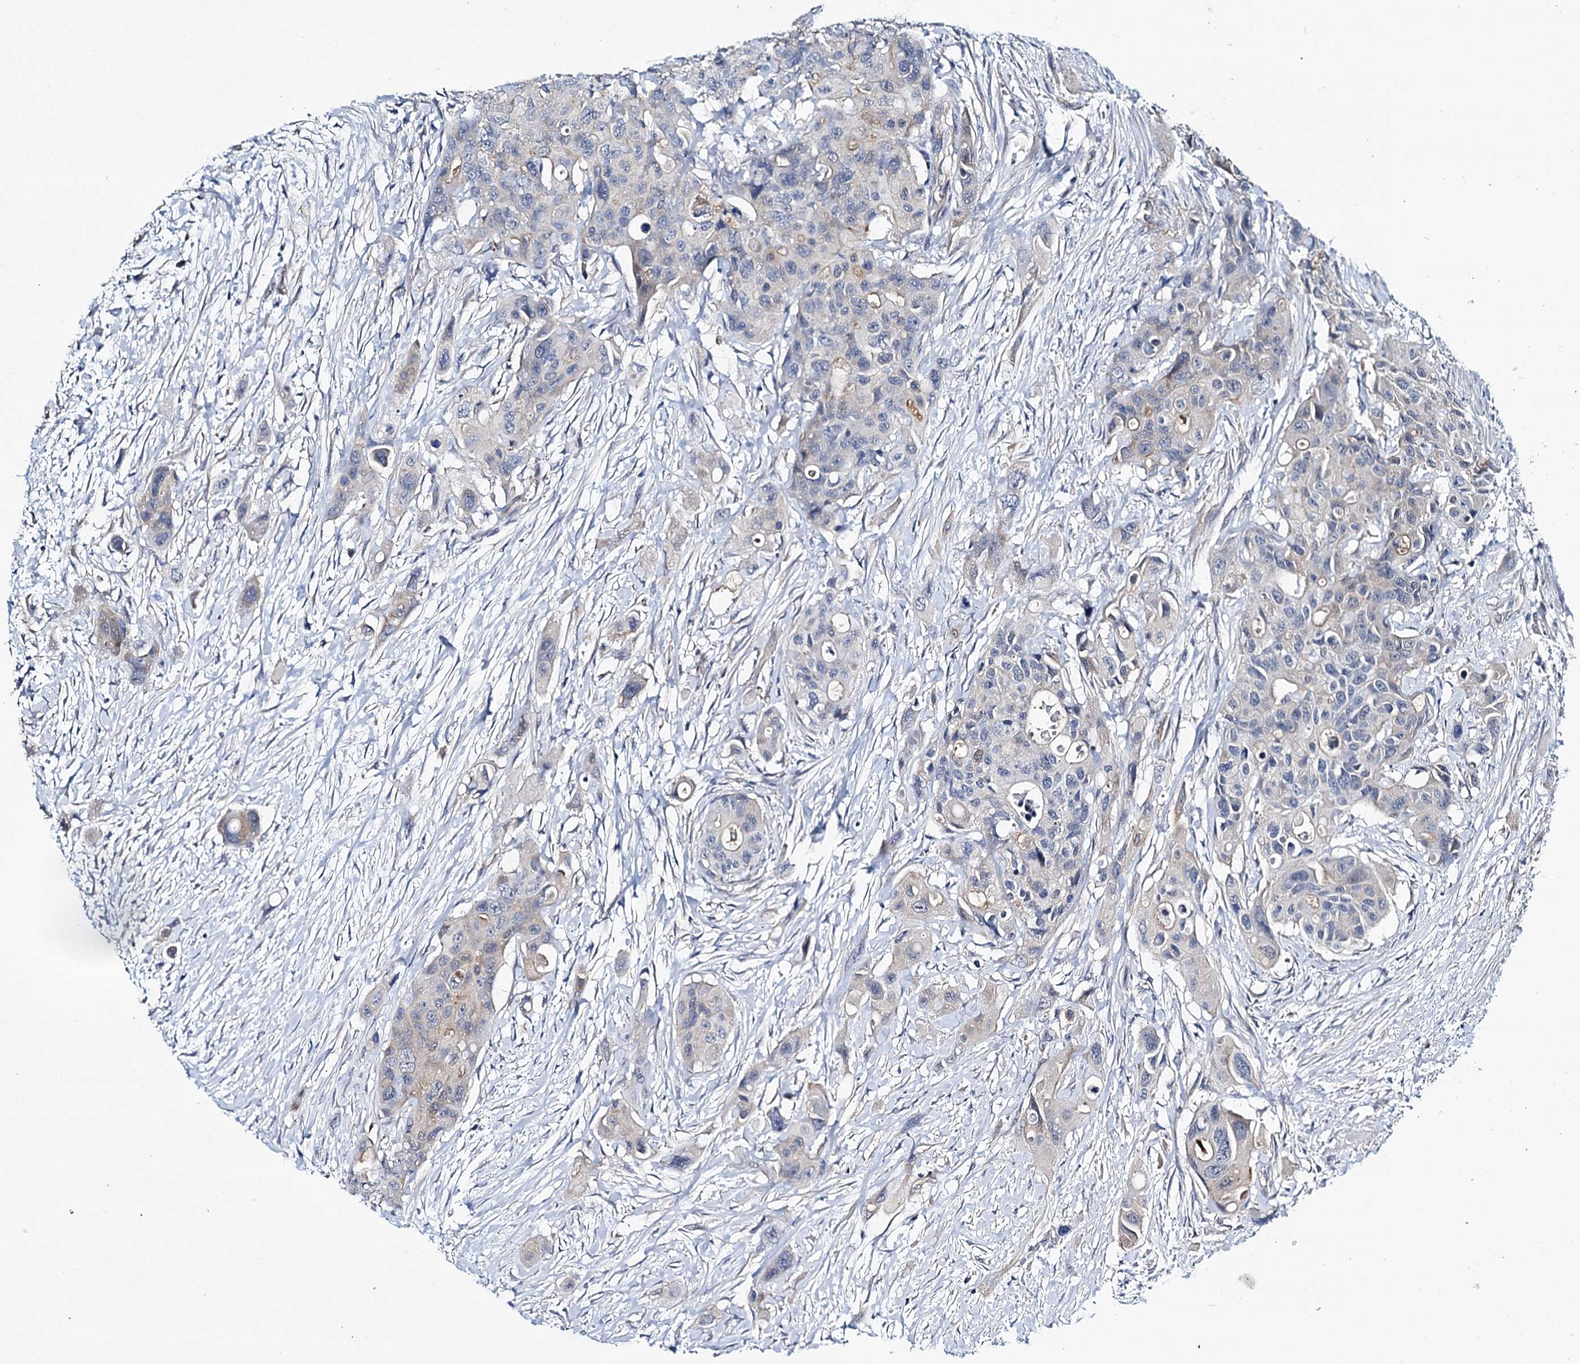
{"staining": {"intensity": "moderate", "quantity": "<25%", "location": "cytoplasmic/membranous"}, "tissue": "colorectal cancer", "cell_type": "Tumor cells", "image_type": "cancer", "snomed": [{"axis": "morphology", "description": "Adenocarcinoma, NOS"}, {"axis": "topography", "description": "Colon"}], "caption": "A photomicrograph of human colorectal cancer stained for a protein reveals moderate cytoplasmic/membranous brown staining in tumor cells.", "gene": "STXBP1", "patient": {"sex": "male", "age": 77}}